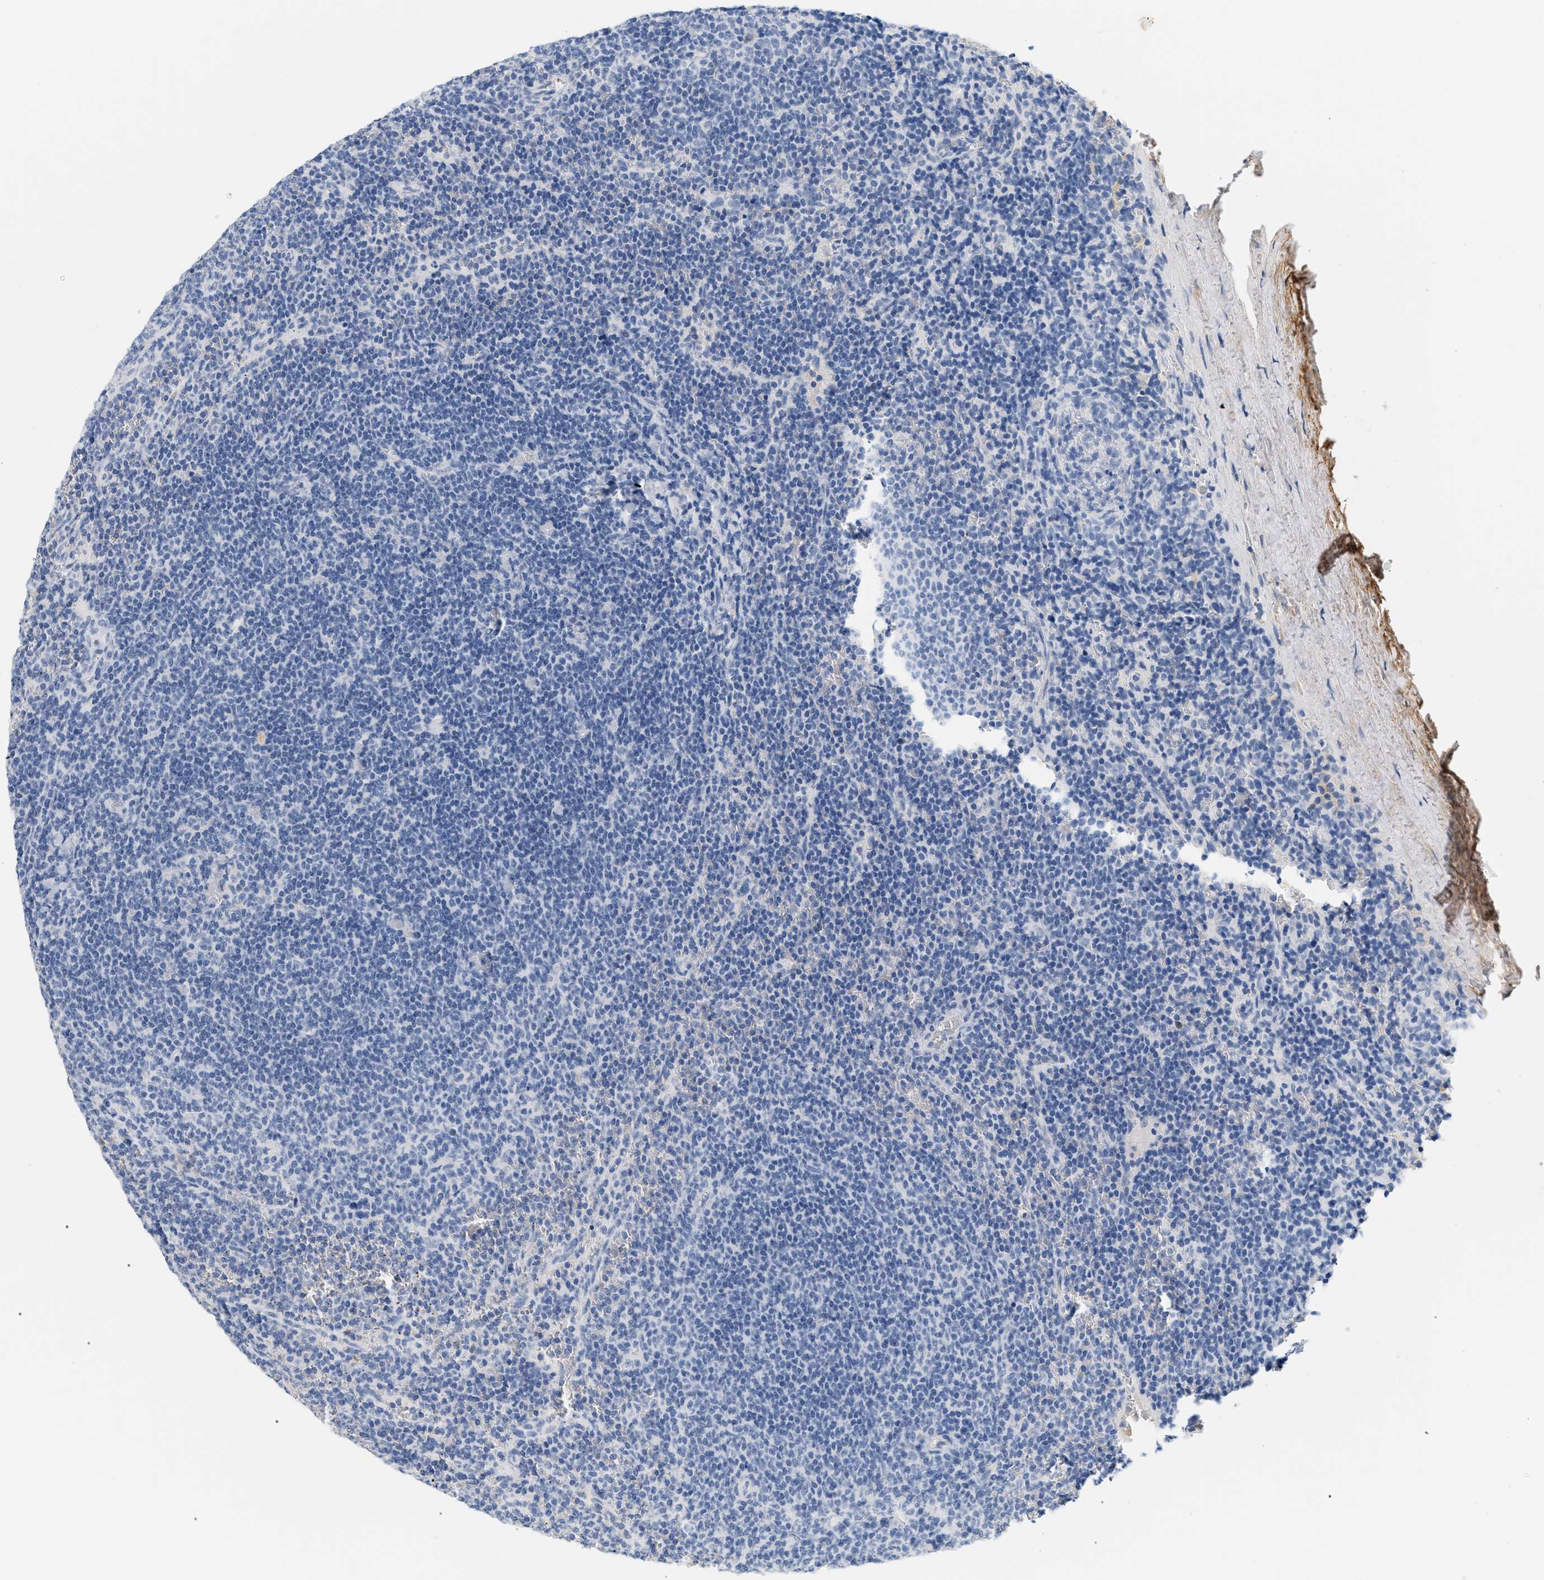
{"staining": {"intensity": "negative", "quantity": "none", "location": "none"}, "tissue": "lymphoma", "cell_type": "Tumor cells", "image_type": "cancer", "snomed": [{"axis": "morphology", "description": "Malignant lymphoma, non-Hodgkin's type, Low grade"}, {"axis": "topography", "description": "Spleen"}], "caption": "A photomicrograph of lymphoma stained for a protein displays no brown staining in tumor cells.", "gene": "CFH", "patient": {"sex": "female", "age": 50}}